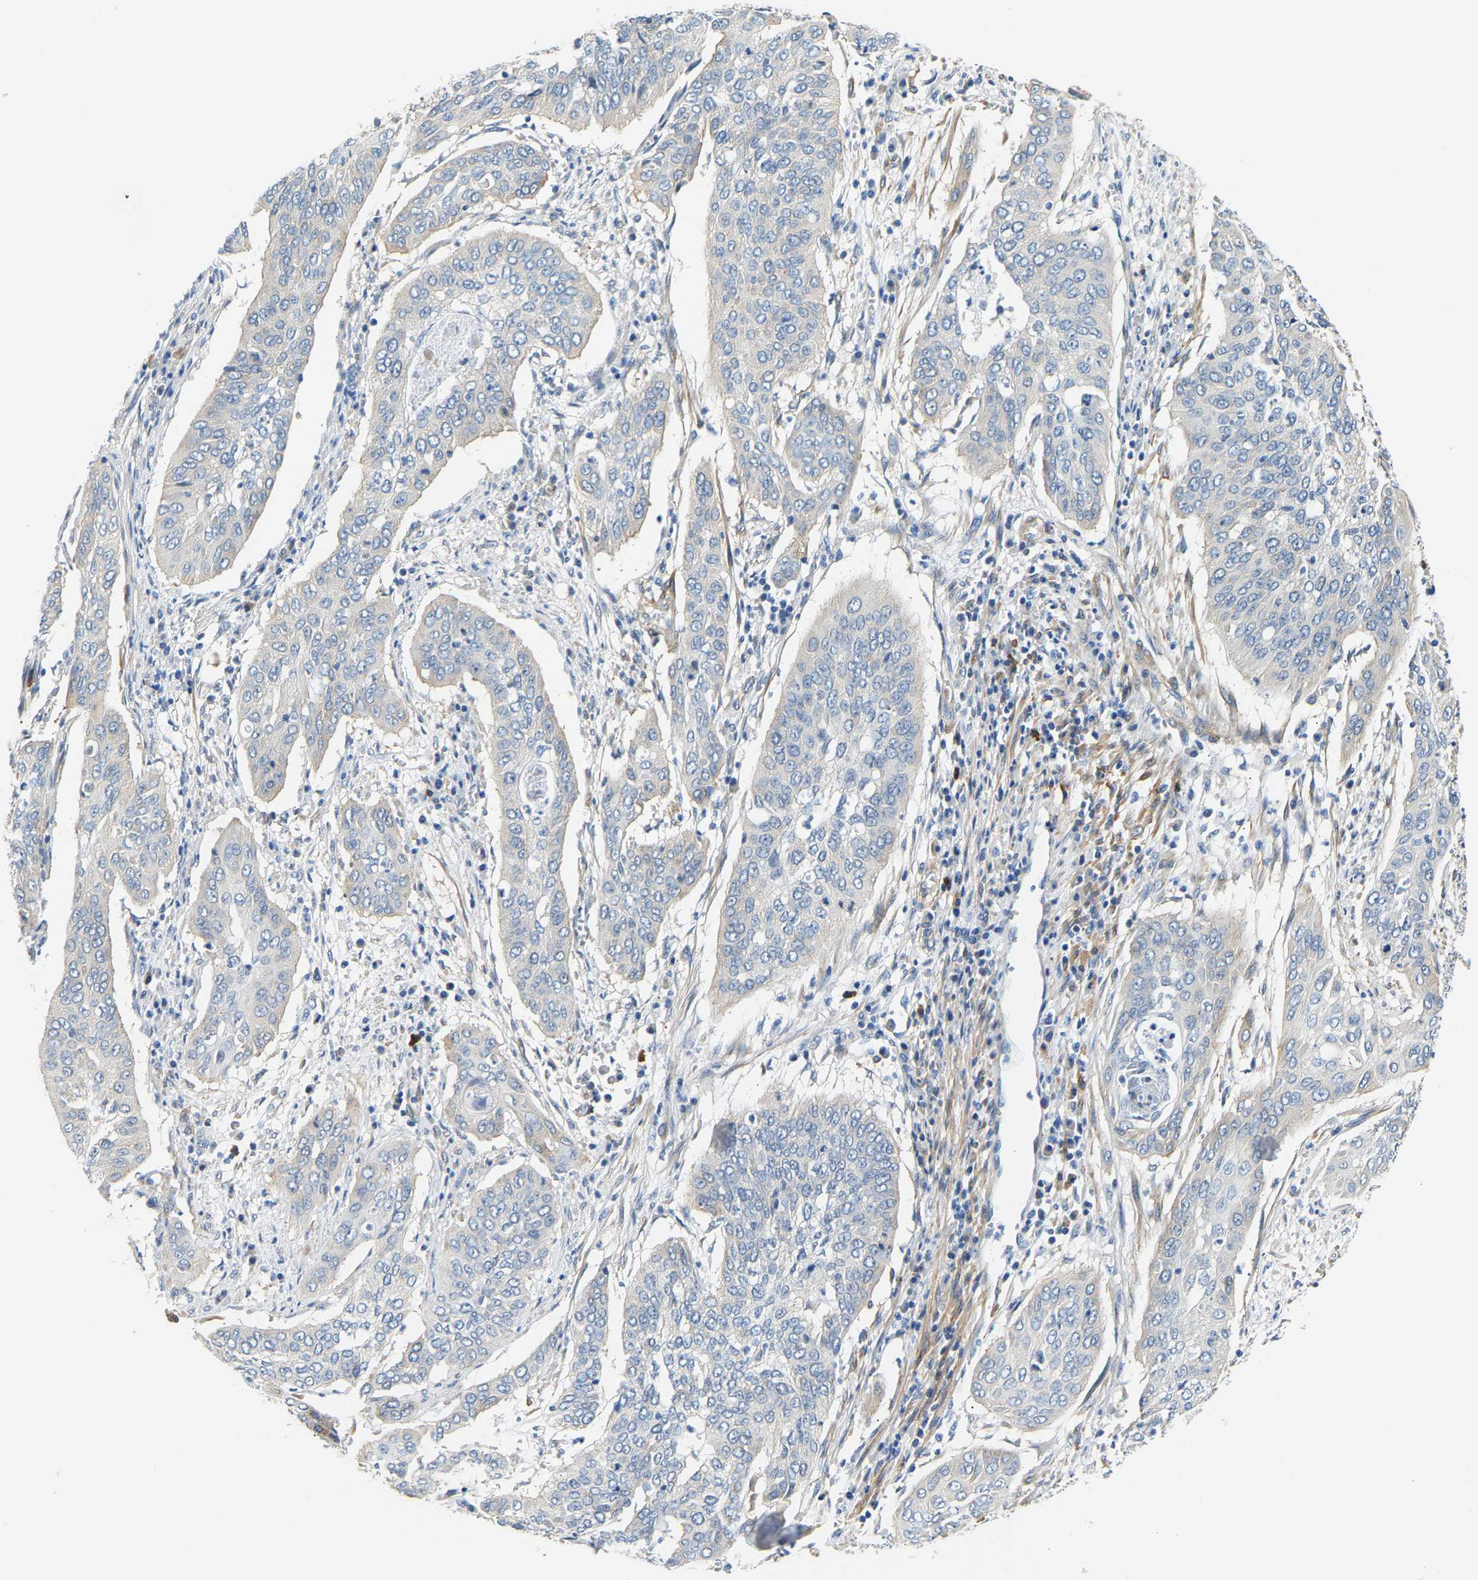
{"staining": {"intensity": "negative", "quantity": "none", "location": "none"}, "tissue": "cervical cancer", "cell_type": "Tumor cells", "image_type": "cancer", "snomed": [{"axis": "morphology", "description": "Squamous cell carcinoma, NOS"}, {"axis": "topography", "description": "Cervix"}], "caption": "Micrograph shows no significant protein staining in tumor cells of cervical squamous cell carcinoma. (DAB immunohistochemistry (IHC) visualized using brightfield microscopy, high magnification).", "gene": "PAWR", "patient": {"sex": "female", "age": 39}}